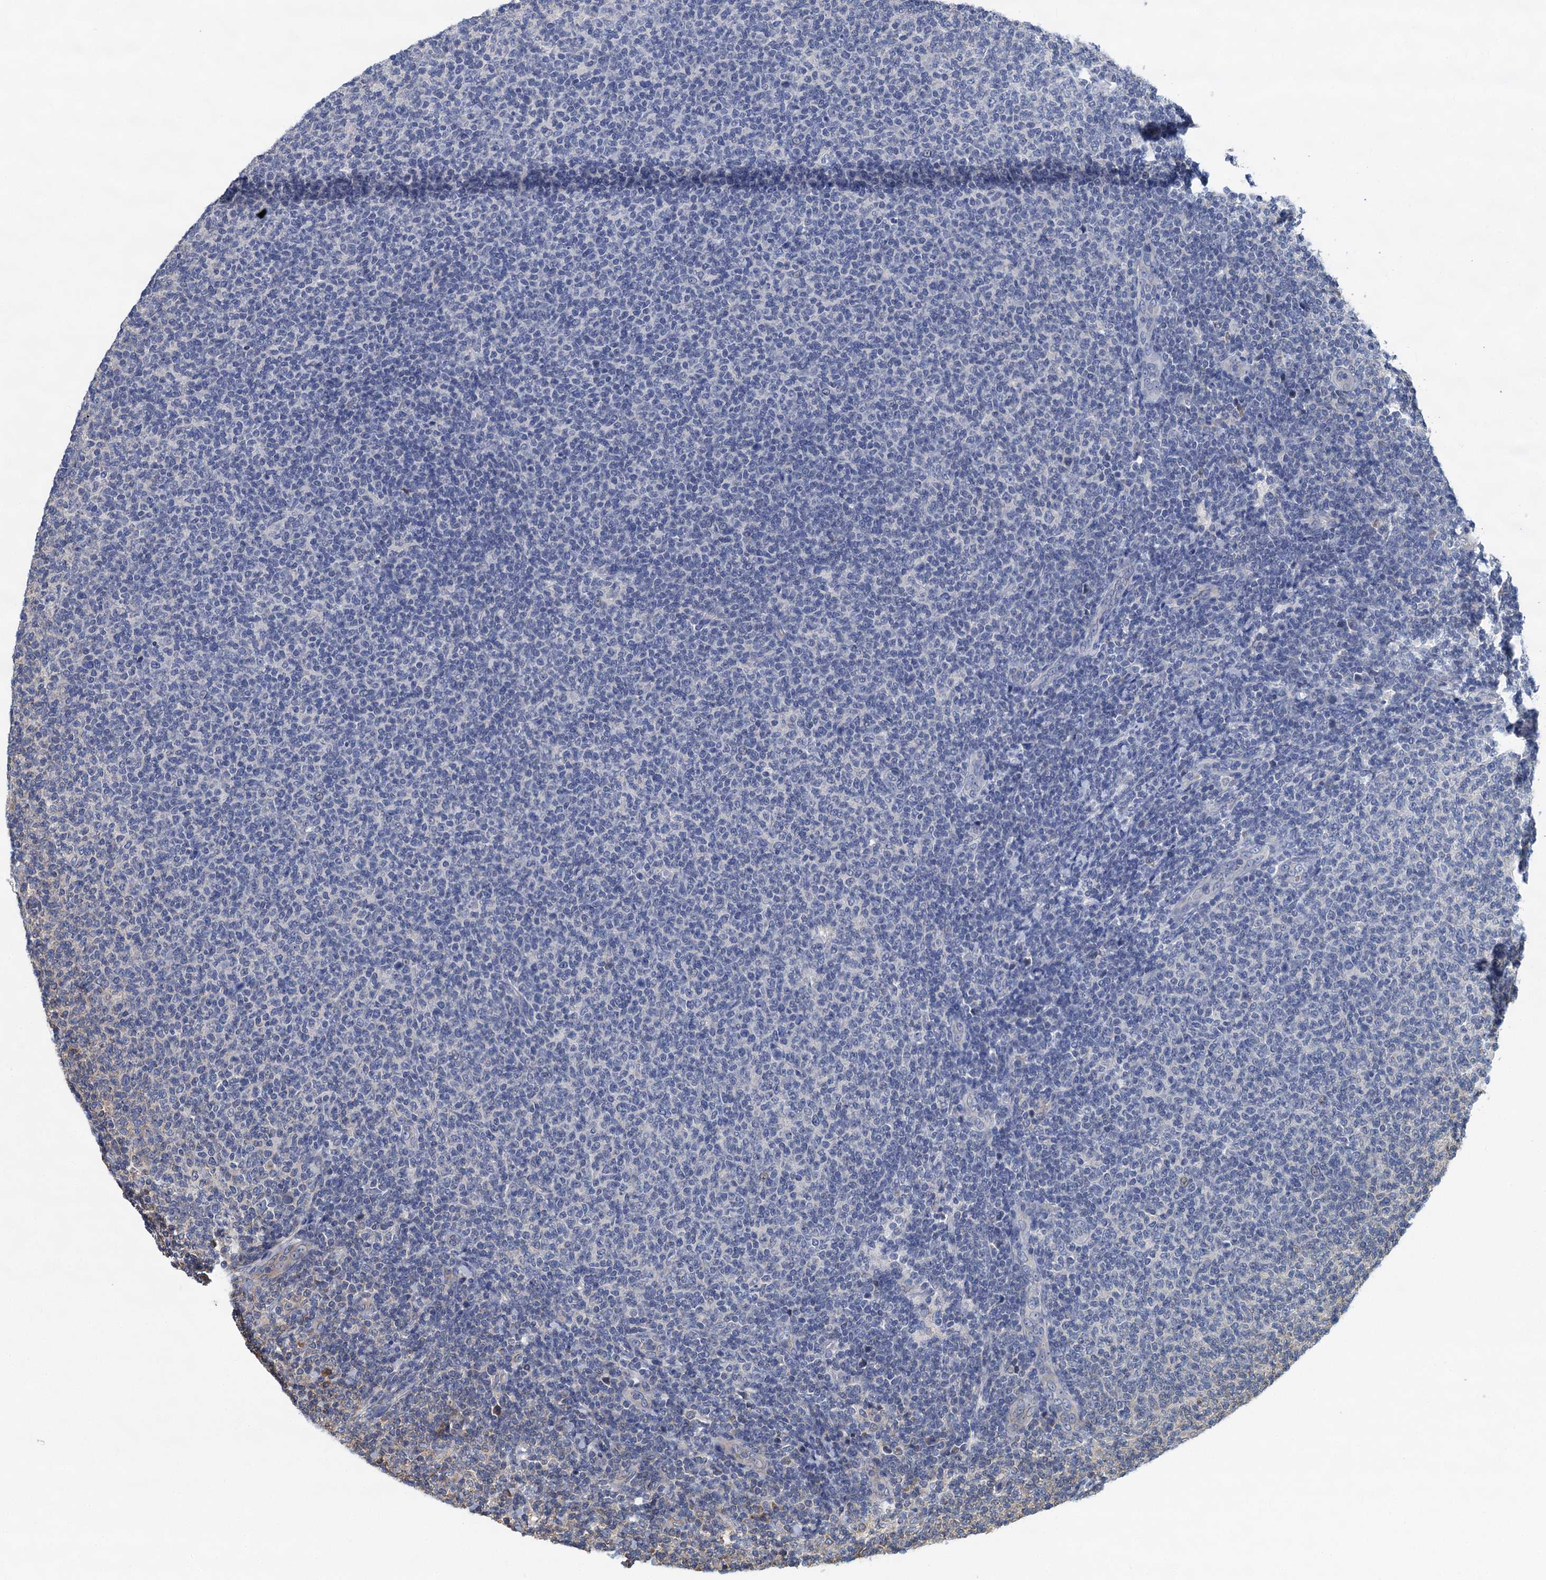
{"staining": {"intensity": "negative", "quantity": "none", "location": "none"}, "tissue": "lymphoma", "cell_type": "Tumor cells", "image_type": "cancer", "snomed": [{"axis": "morphology", "description": "Malignant lymphoma, non-Hodgkin's type, Low grade"}, {"axis": "topography", "description": "Lymph node"}], "caption": "A high-resolution photomicrograph shows IHC staining of lymphoma, which demonstrates no significant positivity in tumor cells. (IHC, brightfield microscopy, high magnification).", "gene": "LINS1", "patient": {"sex": "male", "age": 66}}